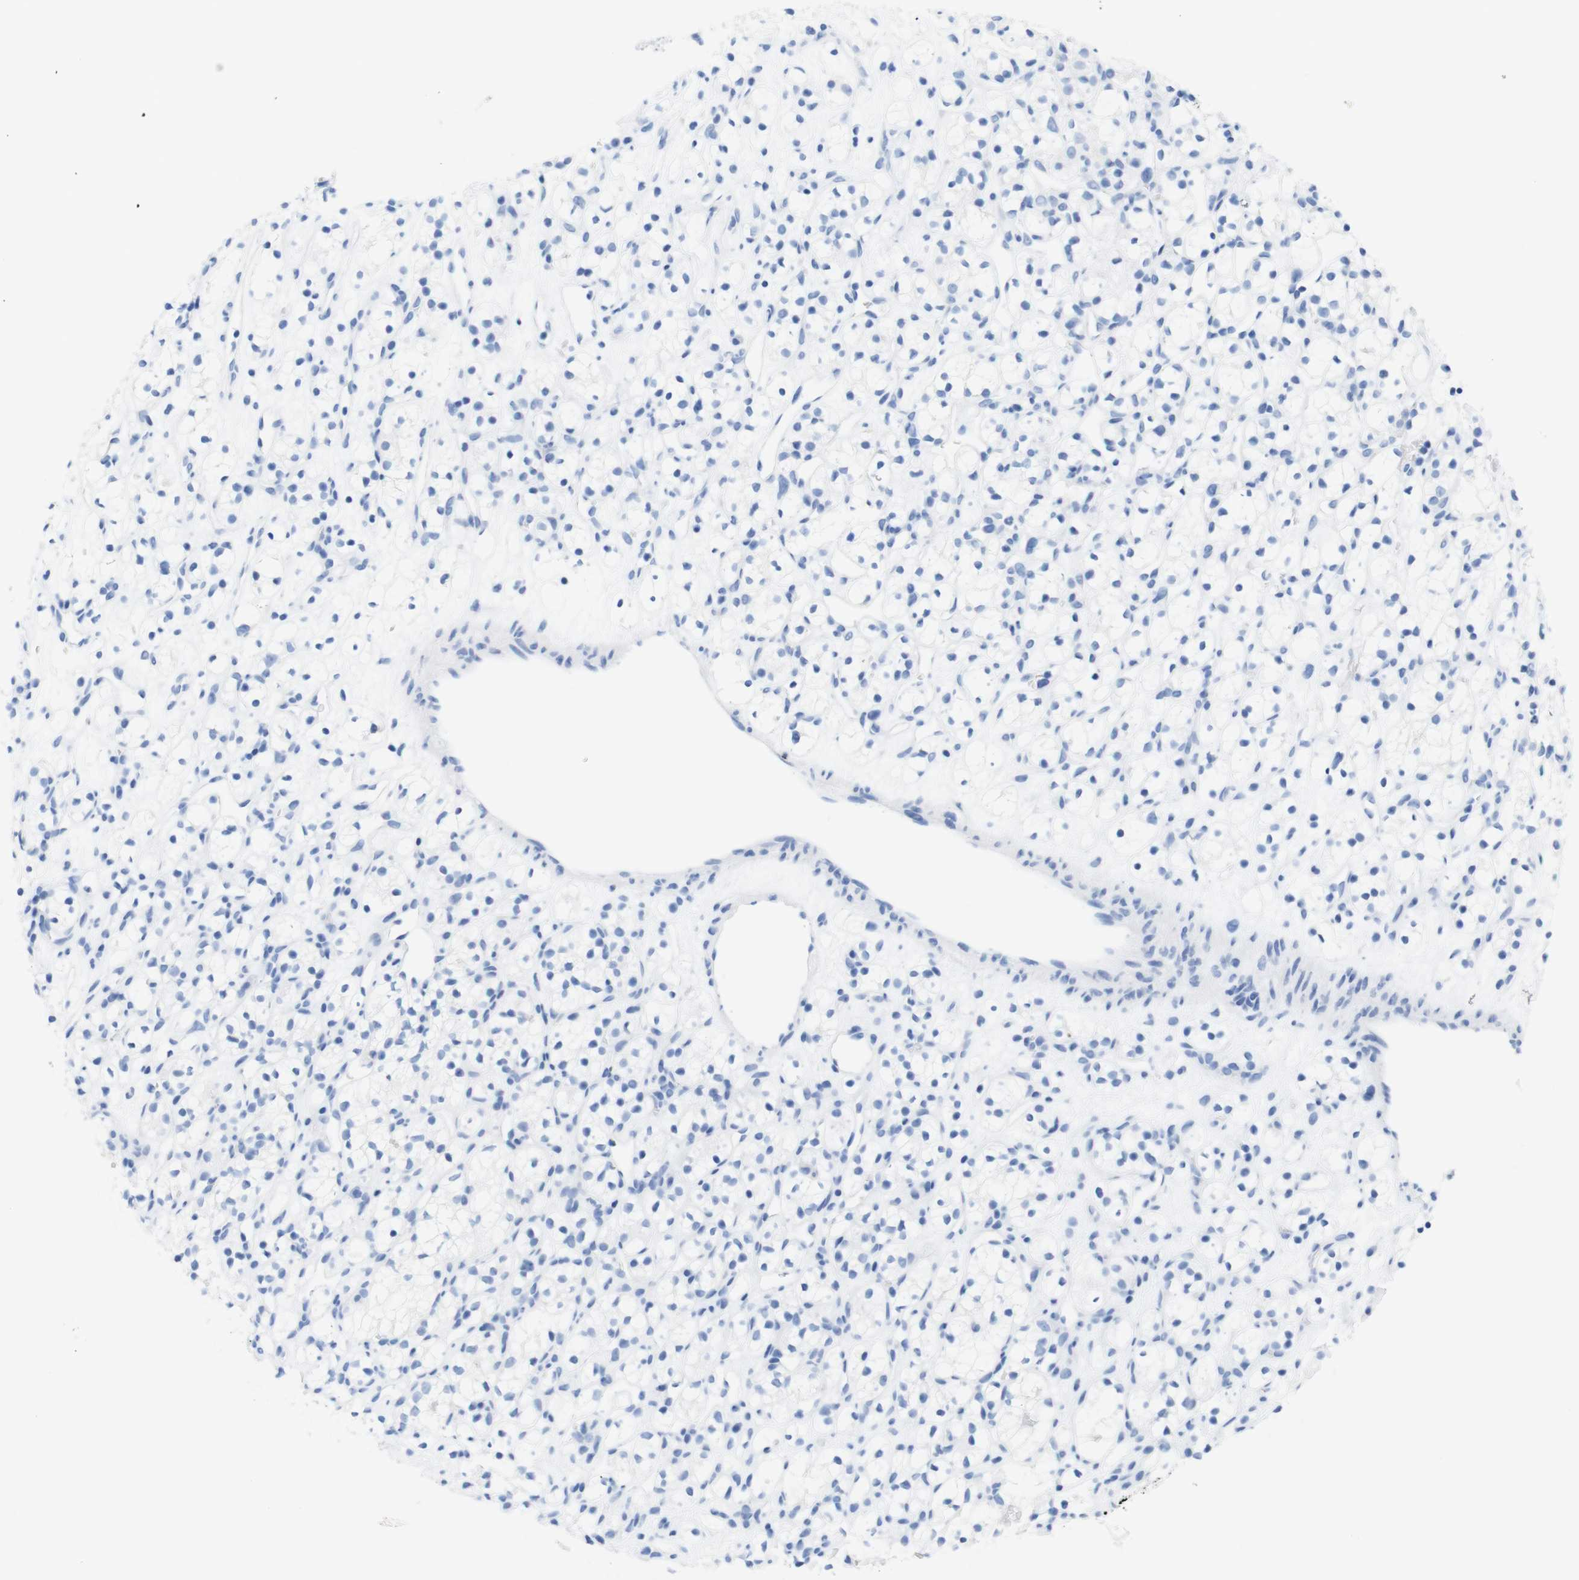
{"staining": {"intensity": "negative", "quantity": "none", "location": "none"}, "tissue": "renal cancer", "cell_type": "Tumor cells", "image_type": "cancer", "snomed": [{"axis": "morphology", "description": "Adenocarcinoma, NOS"}, {"axis": "topography", "description": "Kidney"}], "caption": "An image of renal cancer stained for a protein demonstrates no brown staining in tumor cells.", "gene": "LAG3", "patient": {"sex": "female", "age": 60}}